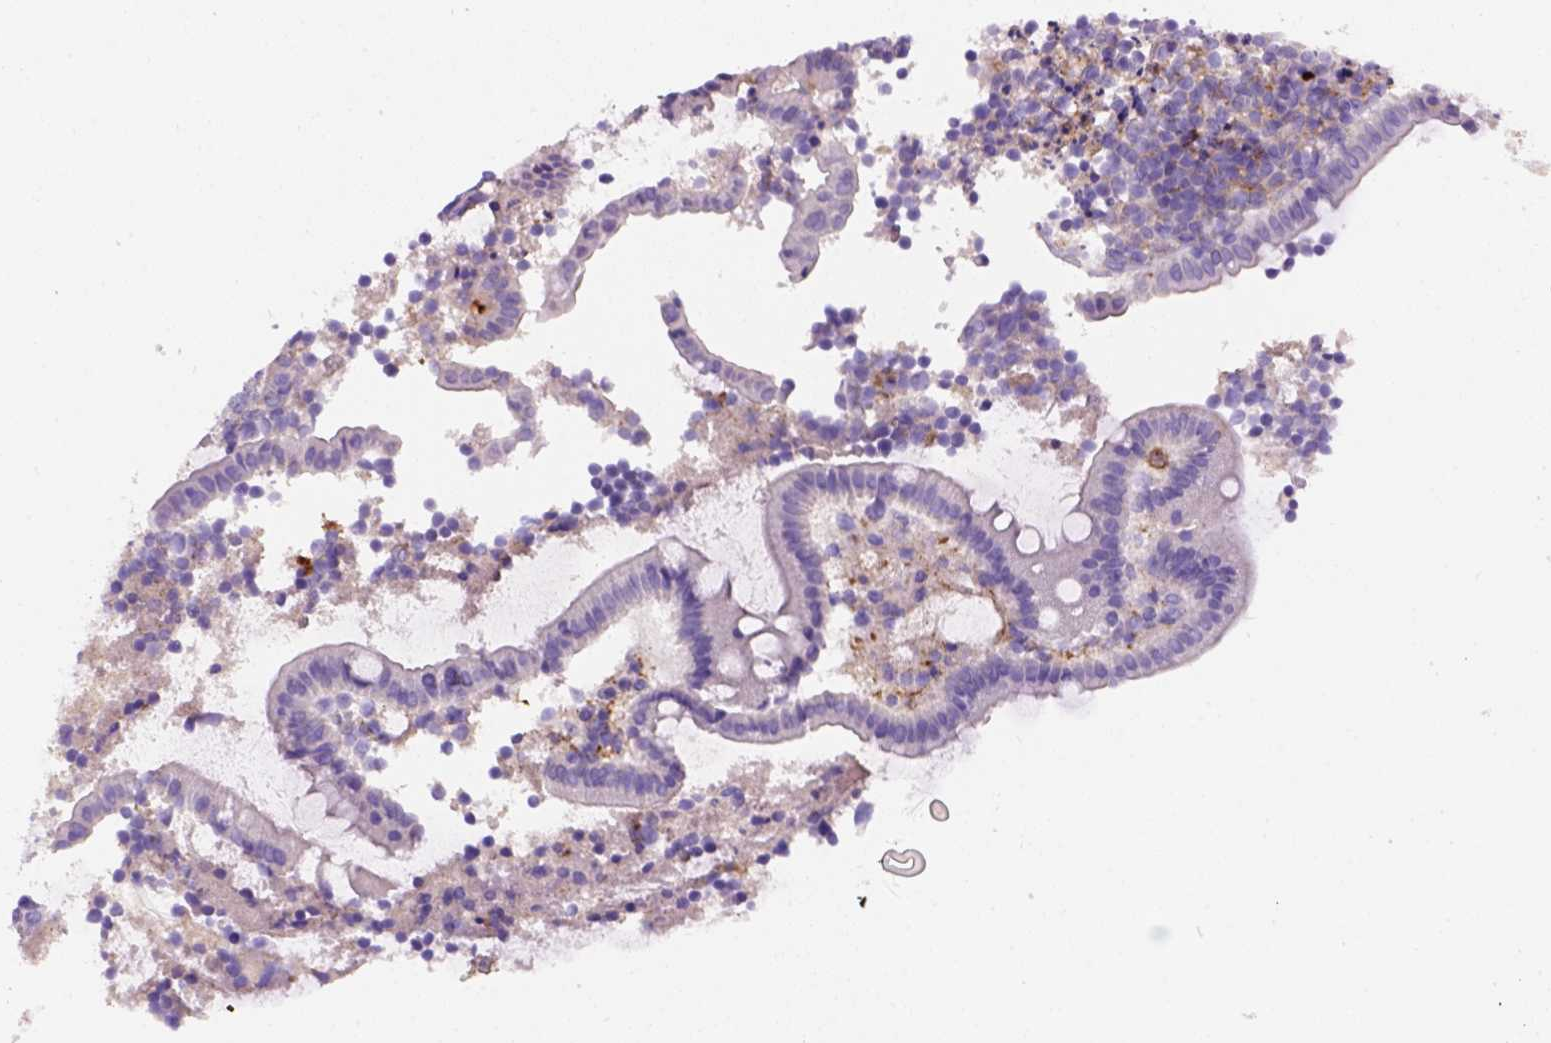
{"staining": {"intensity": "negative", "quantity": "none", "location": "none"}, "tissue": "appendix", "cell_type": "Glandular cells", "image_type": "normal", "snomed": [{"axis": "morphology", "description": "Normal tissue, NOS"}, {"axis": "topography", "description": "Appendix"}], "caption": "Glandular cells show no significant staining in normal appendix. (DAB (3,3'-diaminobenzidine) IHC with hematoxylin counter stain).", "gene": "CD14", "patient": {"sex": "female", "age": 32}}